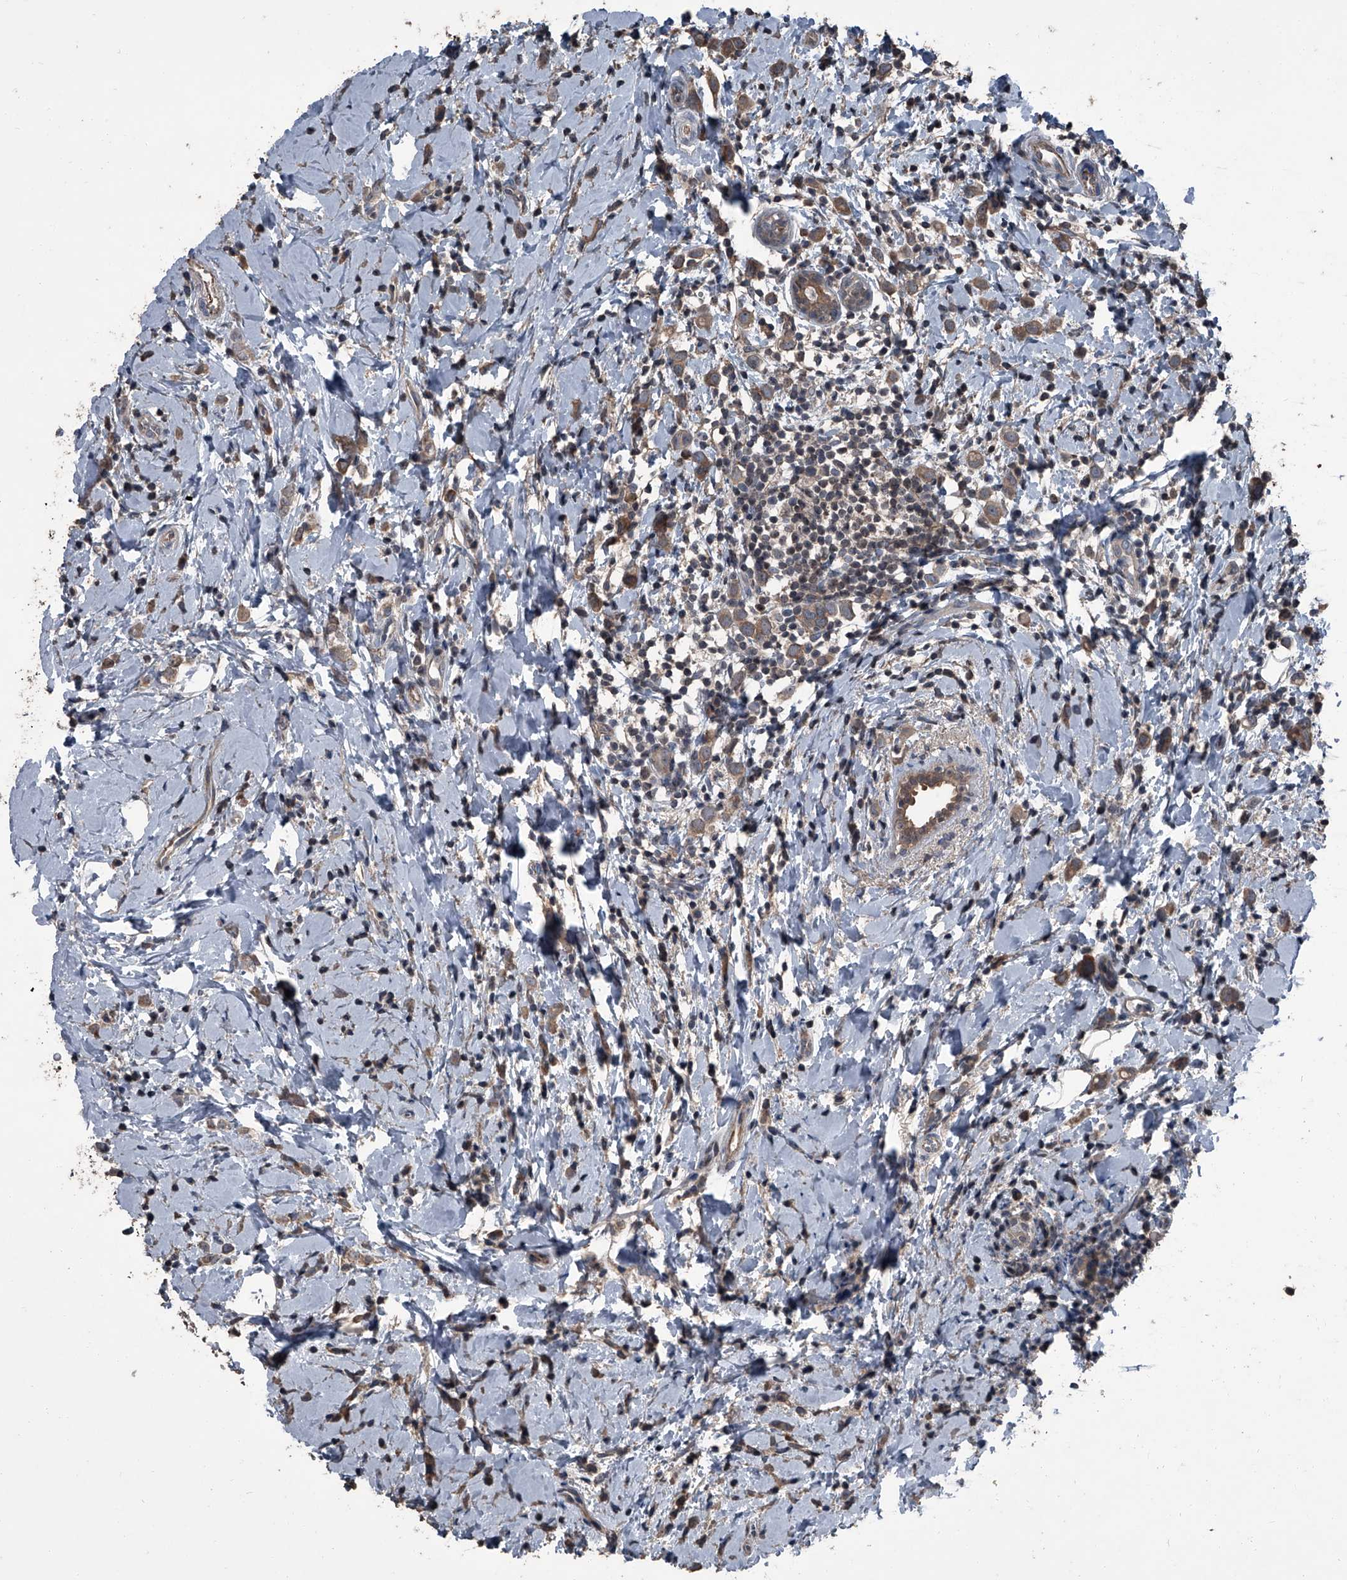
{"staining": {"intensity": "moderate", "quantity": ">75%", "location": "cytoplasmic/membranous"}, "tissue": "breast cancer", "cell_type": "Tumor cells", "image_type": "cancer", "snomed": [{"axis": "morphology", "description": "Lobular carcinoma"}, {"axis": "topography", "description": "Breast"}], "caption": "DAB immunohistochemical staining of human breast lobular carcinoma displays moderate cytoplasmic/membranous protein expression in about >75% of tumor cells.", "gene": "OARD1", "patient": {"sex": "female", "age": 47}}